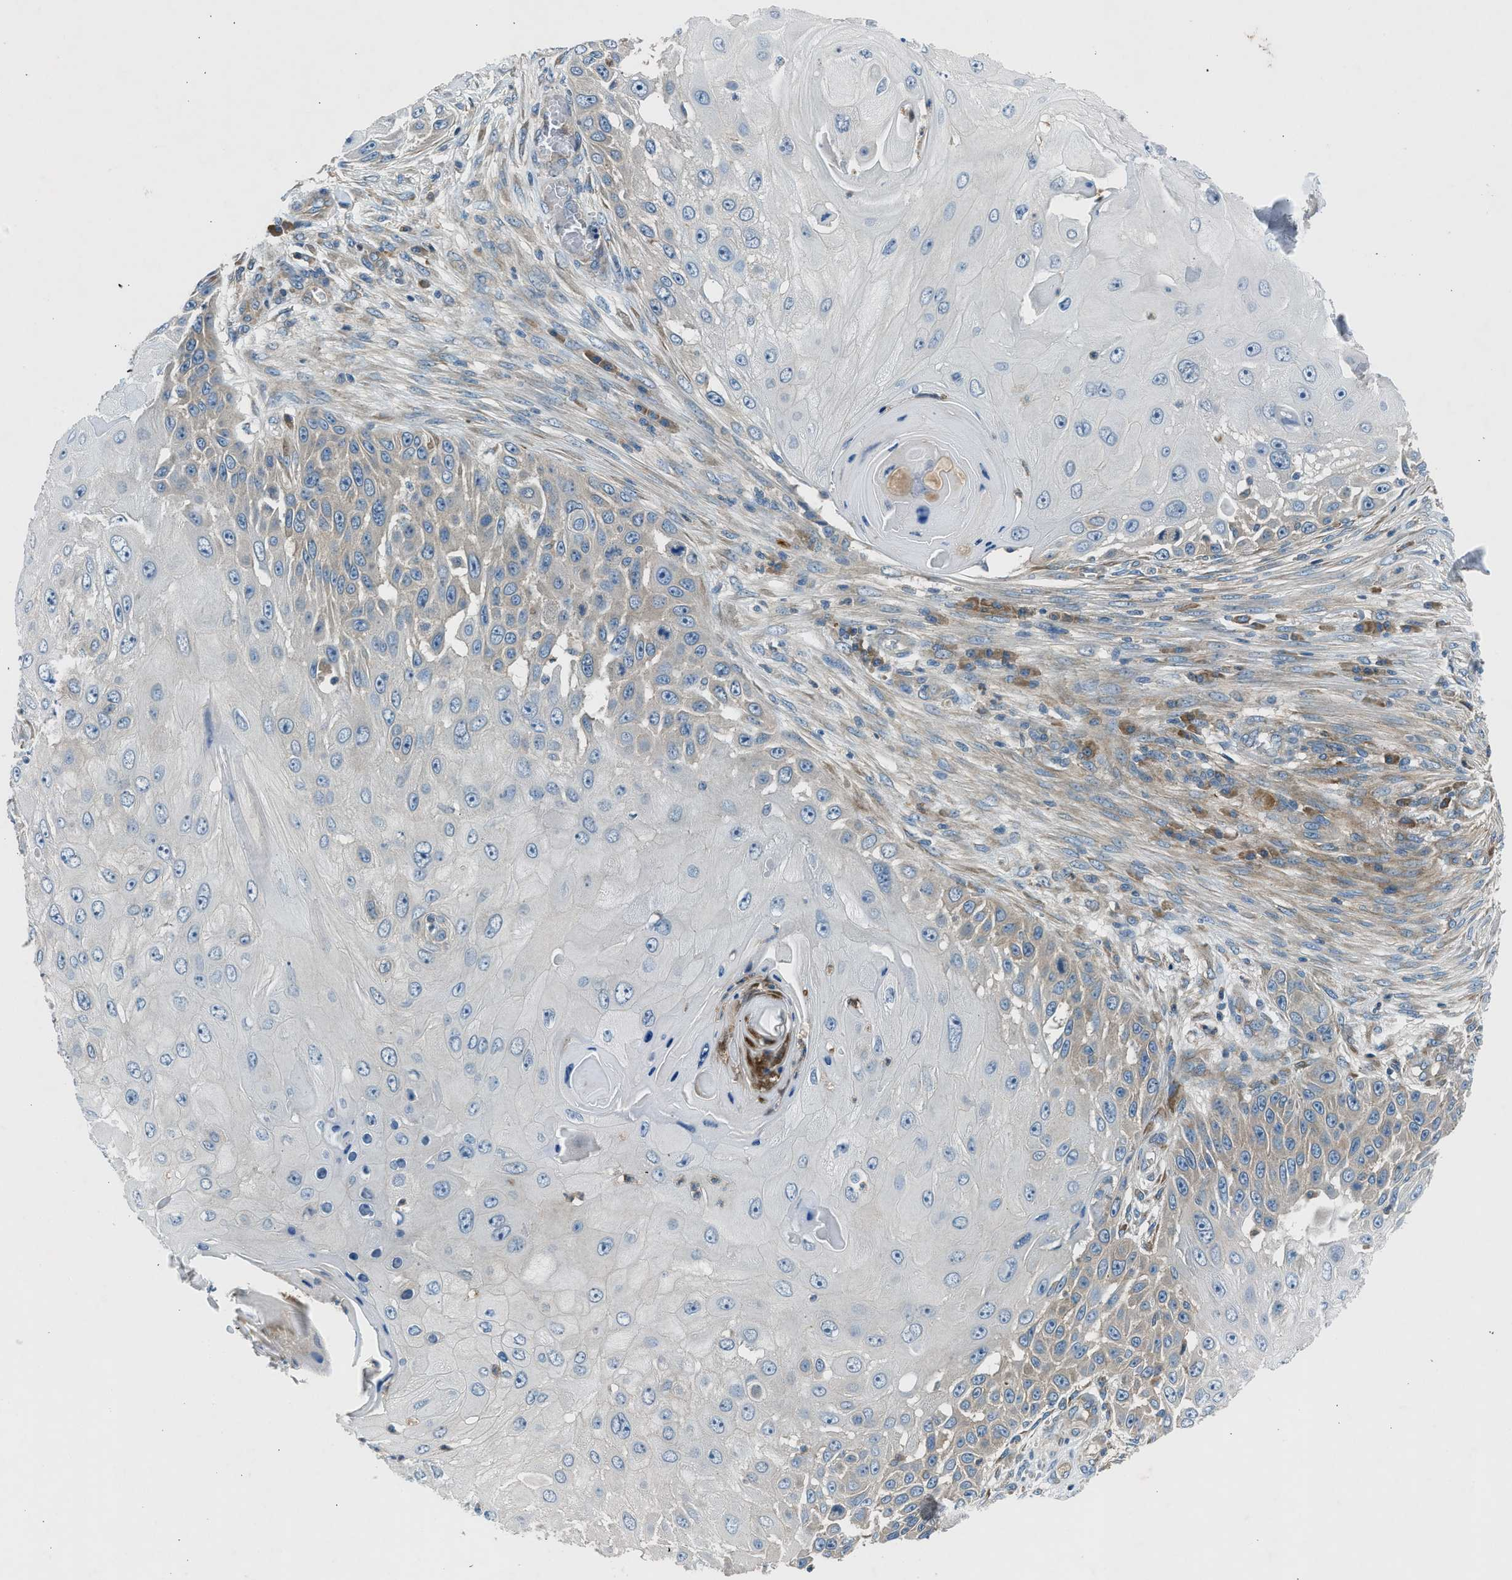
{"staining": {"intensity": "weak", "quantity": "<25%", "location": "cytoplasmic/membranous"}, "tissue": "skin cancer", "cell_type": "Tumor cells", "image_type": "cancer", "snomed": [{"axis": "morphology", "description": "Squamous cell carcinoma, NOS"}, {"axis": "topography", "description": "Skin"}], "caption": "IHC photomicrograph of neoplastic tissue: human skin squamous cell carcinoma stained with DAB reveals no significant protein positivity in tumor cells.", "gene": "BMP1", "patient": {"sex": "female", "age": 44}}